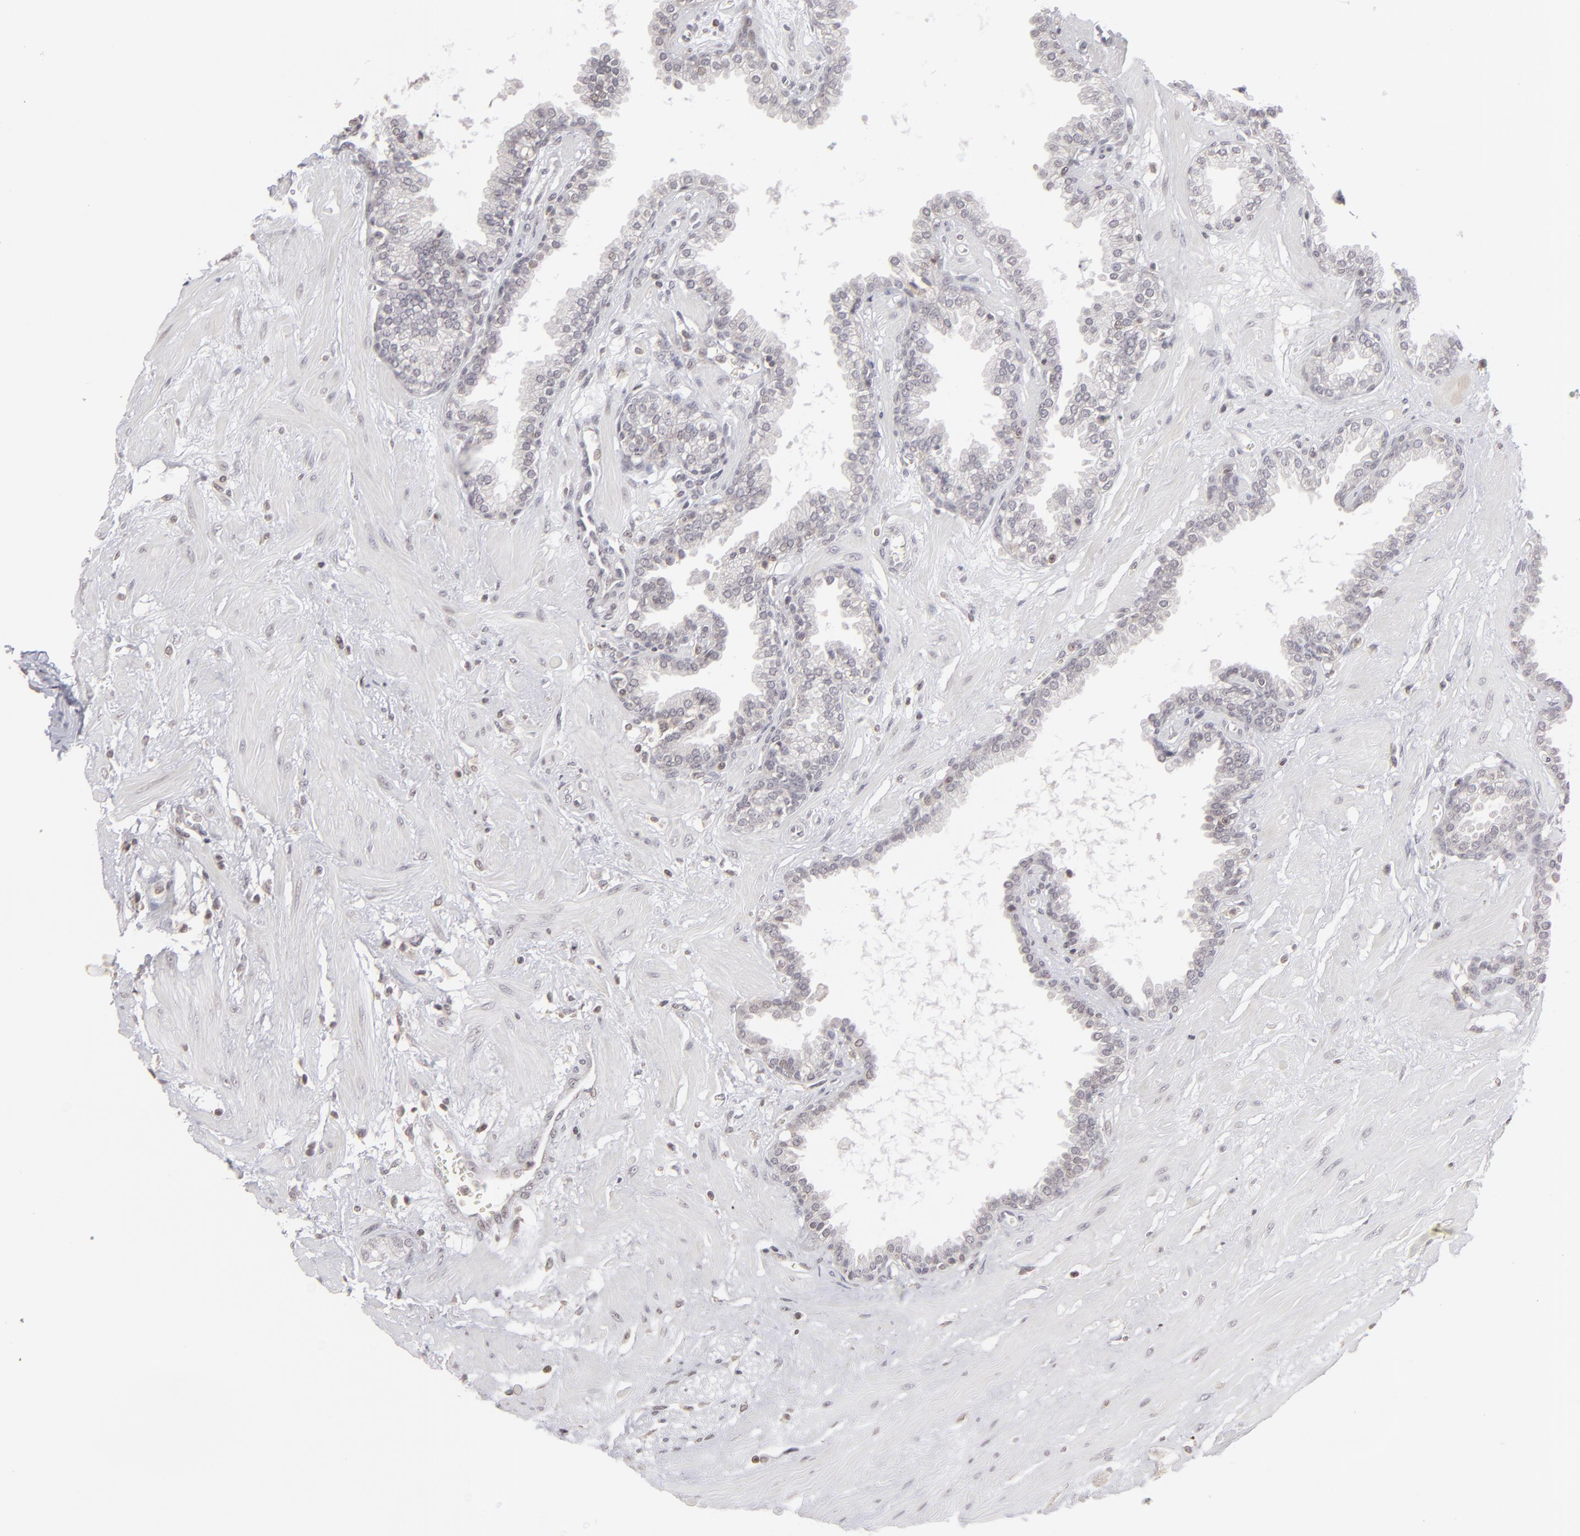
{"staining": {"intensity": "negative", "quantity": "none", "location": "none"}, "tissue": "prostate", "cell_type": "Glandular cells", "image_type": "normal", "snomed": [{"axis": "morphology", "description": "Normal tissue, NOS"}, {"axis": "topography", "description": "Prostate"}], "caption": "Prostate was stained to show a protein in brown. There is no significant expression in glandular cells. Brightfield microscopy of immunohistochemistry (IHC) stained with DAB (3,3'-diaminobenzidine) (brown) and hematoxylin (blue), captured at high magnification.", "gene": "CLDN2", "patient": {"sex": "male", "age": 64}}